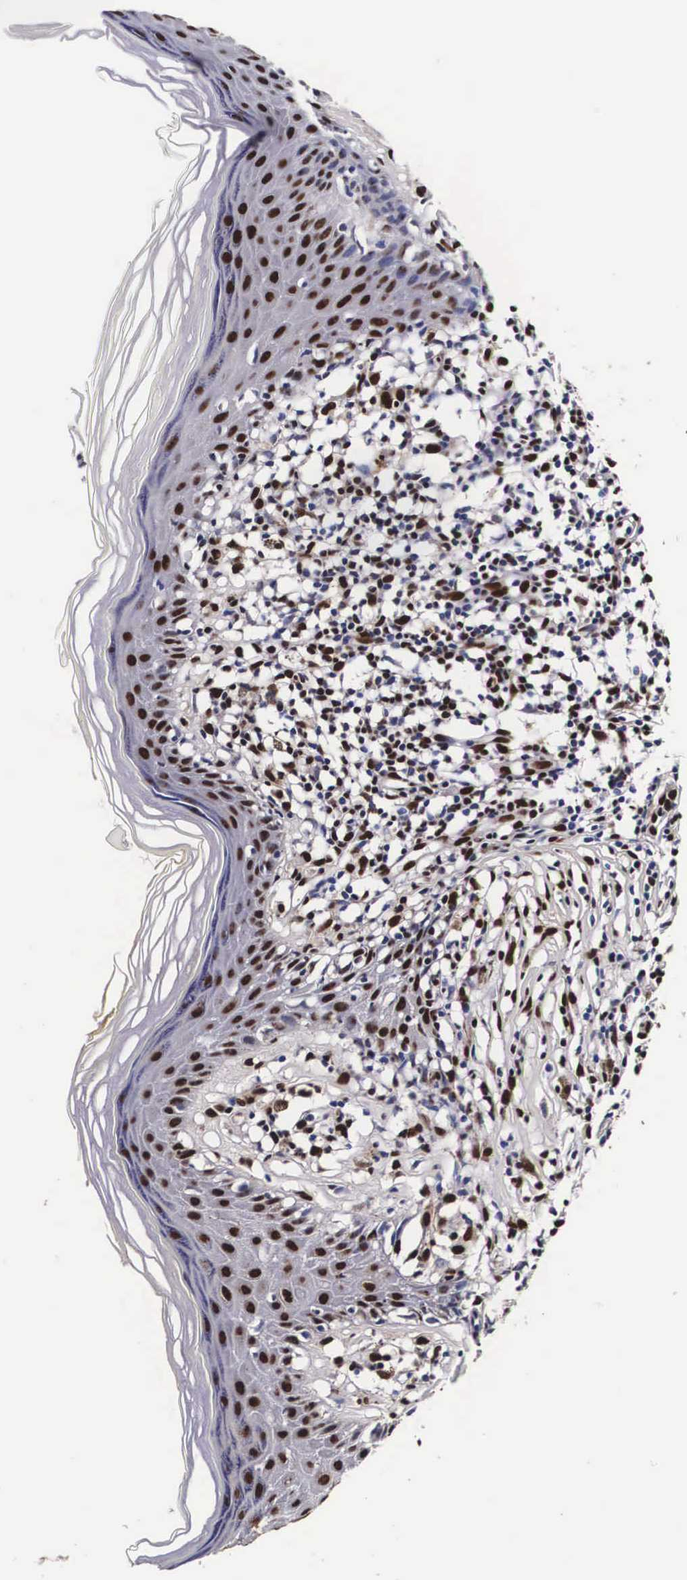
{"staining": {"intensity": "strong", "quantity": "25%-75%", "location": "nuclear"}, "tissue": "melanoma", "cell_type": "Tumor cells", "image_type": "cancer", "snomed": [{"axis": "morphology", "description": "Malignant melanoma, NOS"}, {"axis": "topography", "description": "Skin"}], "caption": "An image of malignant melanoma stained for a protein exhibits strong nuclear brown staining in tumor cells. The protein is stained brown, and the nuclei are stained in blue (DAB (3,3'-diaminobenzidine) IHC with brightfield microscopy, high magnification).", "gene": "PABPN1", "patient": {"sex": "female", "age": 52}}